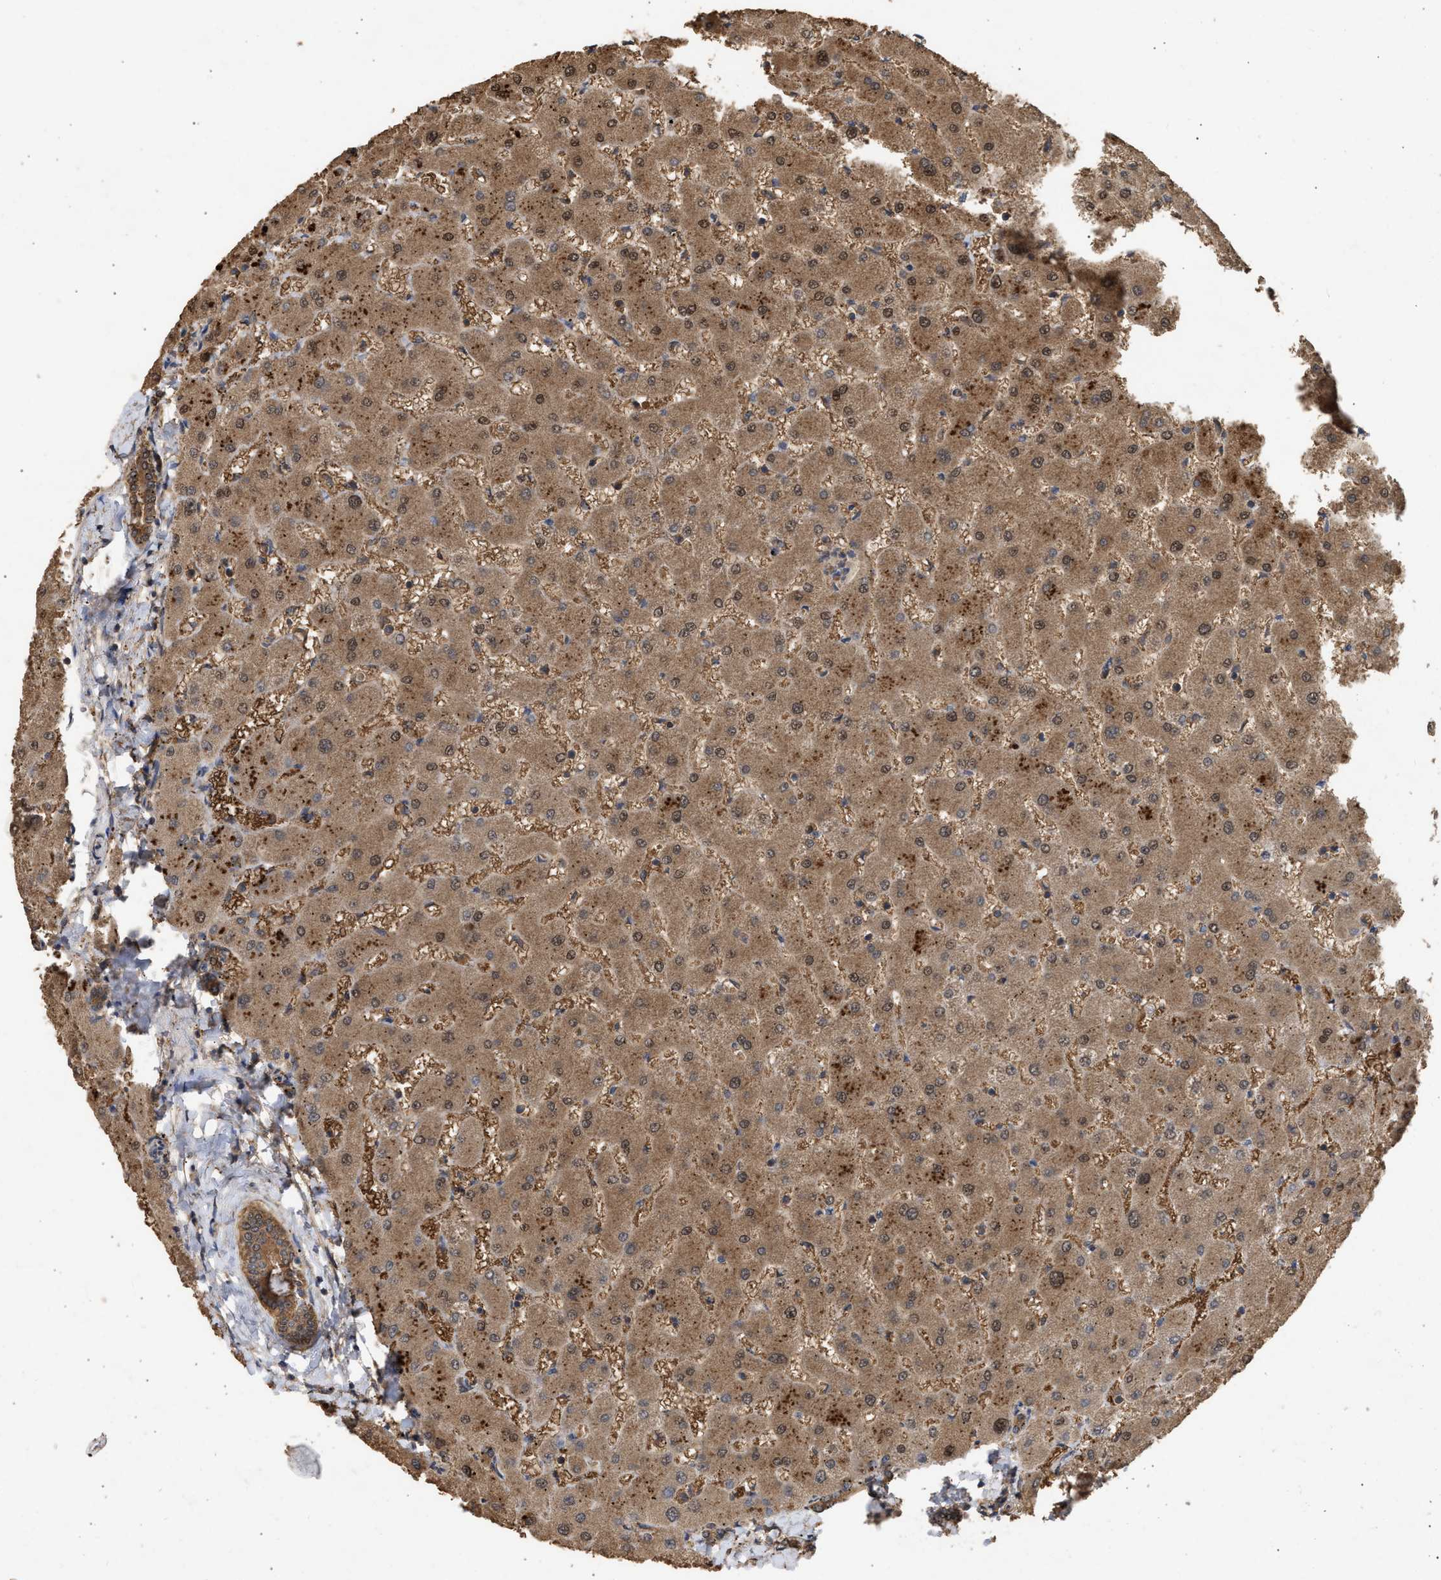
{"staining": {"intensity": "moderate", "quantity": ">75%", "location": "cytoplasmic/membranous"}, "tissue": "liver", "cell_type": "Cholangiocytes", "image_type": "normal", "snomed": [{"axis": "morphology", "description": "Normal tissue, NOS"}, {"axis": "topography", "description": "Liver"}], "caption": "The immunohistochemical stain highlights moderate cytoplasmic/membranous staining in cholangiocytes of benign liver. Immunohistochemistry stains the protein of interest in brown and the nuclei are stained blue.", "gene": "FITM1", "patient": {"sex": "female", "age": 63}}